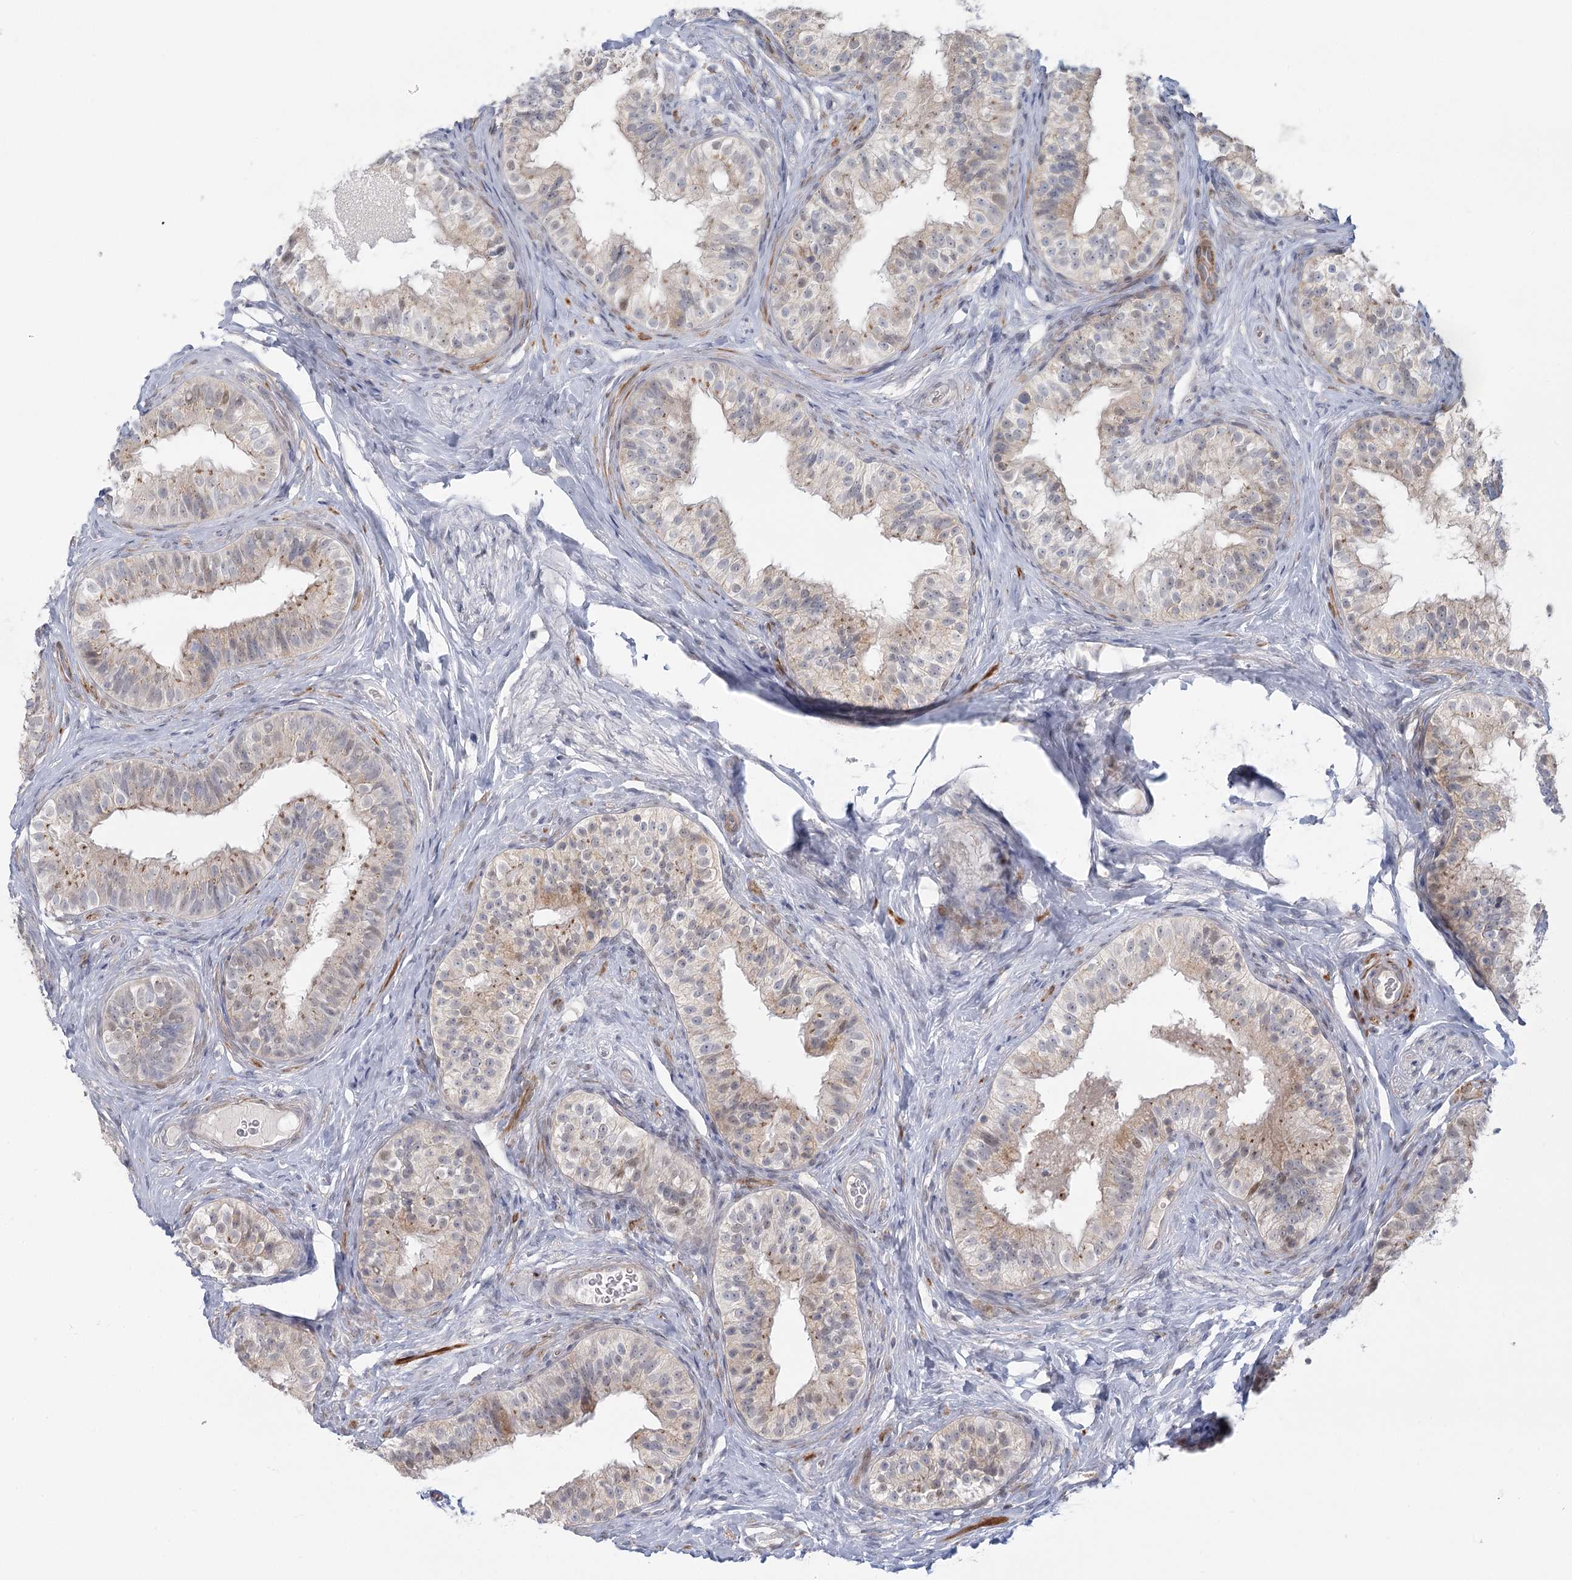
{"staining": {"intensity": "moderate", "quantity": "<25%", "location": "cytoplasmic/membranous"}, "tissue": "epididymis", "cell_type": "Glandular cells", "image_type": "normal", "snomed": [{"axis": "morphology", "description": "Normal tissue, NOS"}, {"axis": "topography", "description": "Epididymis"}], "caption": "Immunohistochemistry (DAB) staining of unremarkable epididymis reveals moderate cytoplasmic/membranous protein positivity in about <25% of glandular cells.", "gene": "USP11", "patient": {"sex": "male", "age": 49}}